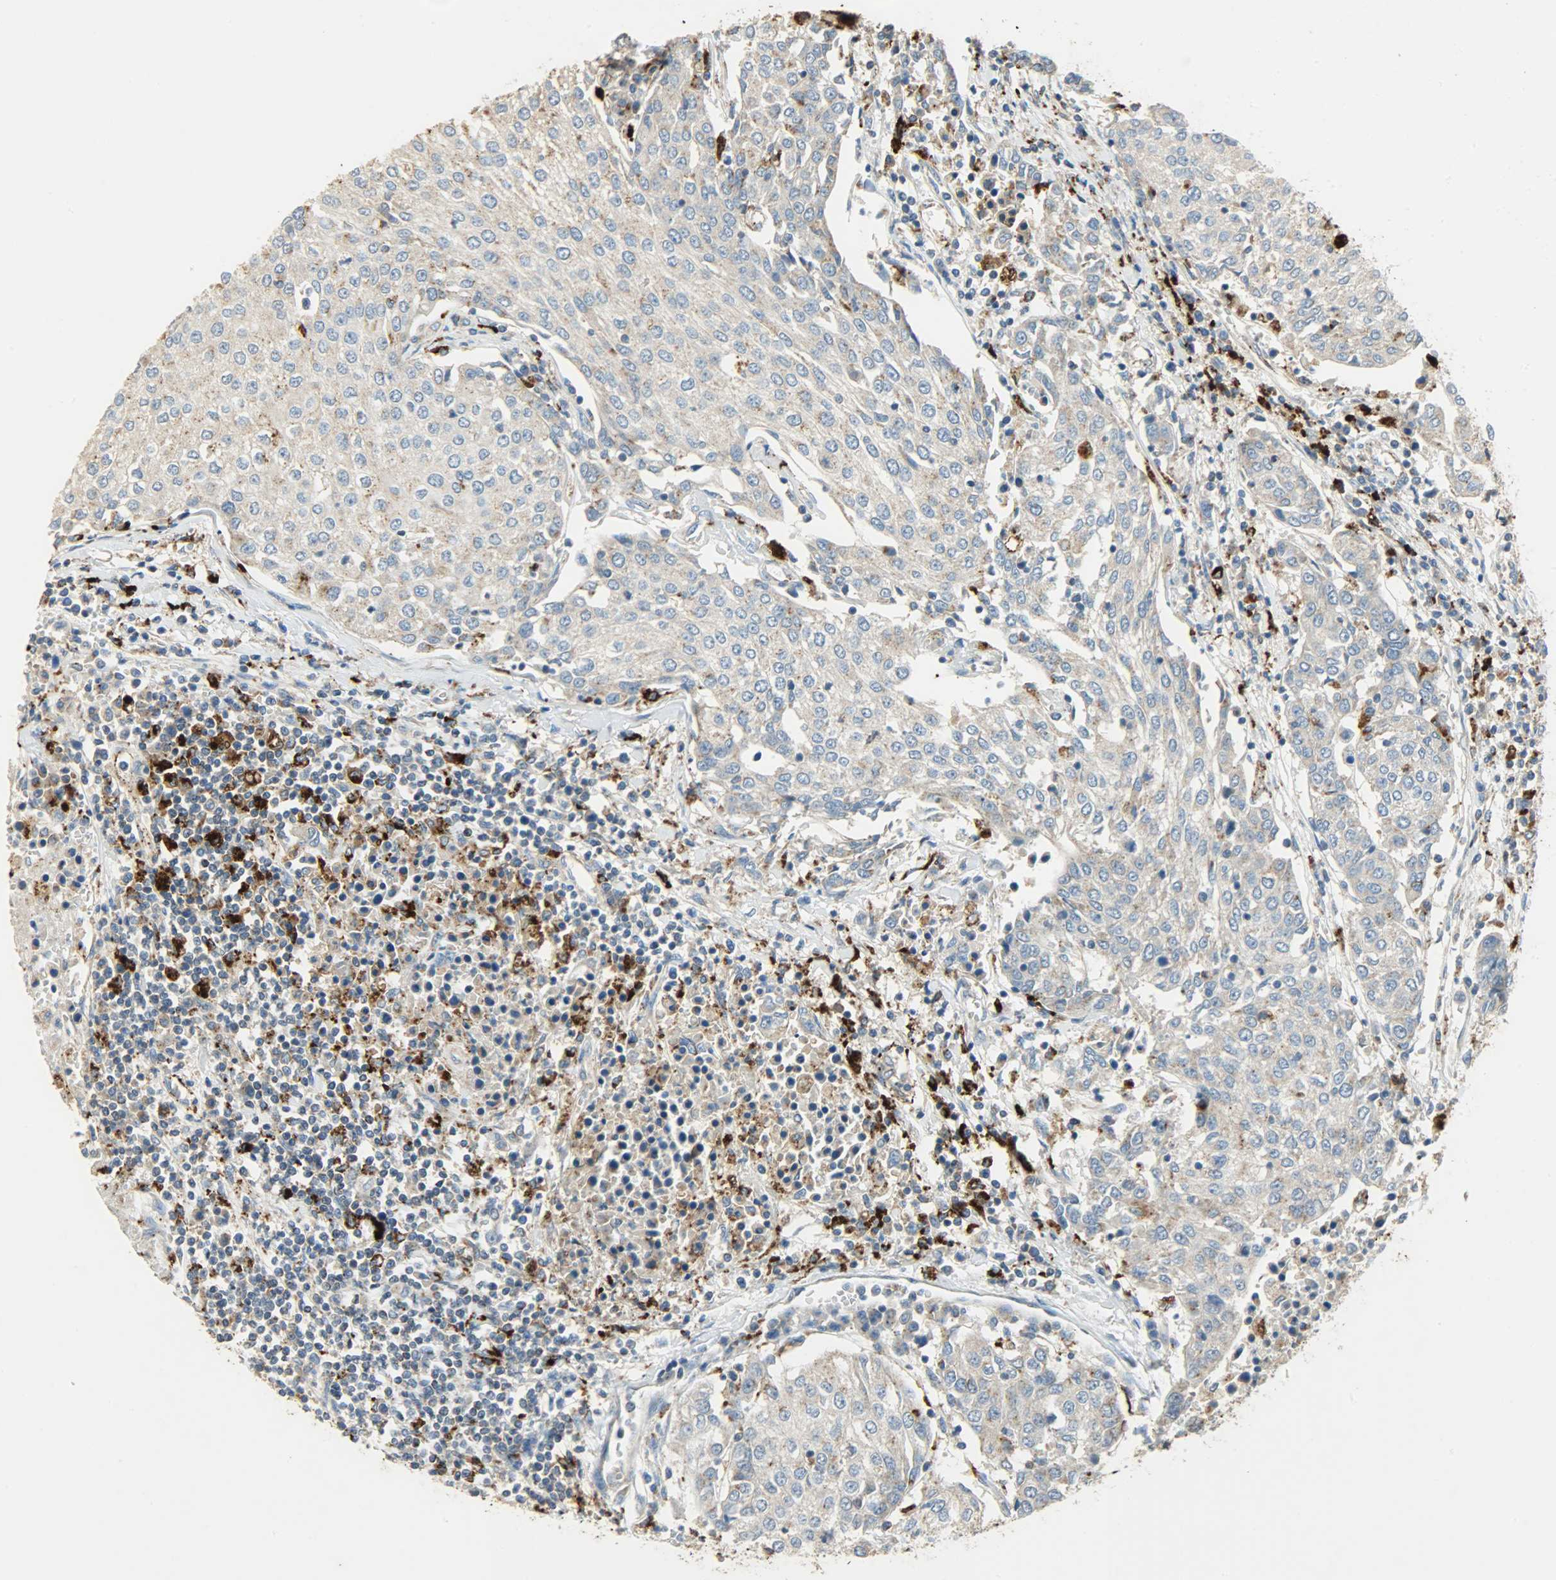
{"staining": {"intensity": "weak", "quantity": ">75%", "location": "cytoplasmic/membranous"}, "tissue": "urothelial cancer", "cell_type": "Tumor cells", "image_type": "cancer", "snomed": [{"axis": "morphology", "description": "Urothelial carcinoma, High grade"}, {"axis": "topography", "description": "Urinary bladder"}], "caption": "Immunohistochemical staining of urothelial cancer reveals low levels of weak cytoplasmic/membranous protein staining in approximately >75% of tumor cells.", "gene": "ASAH1", "patient": {"sex": "female", "age": 85}}